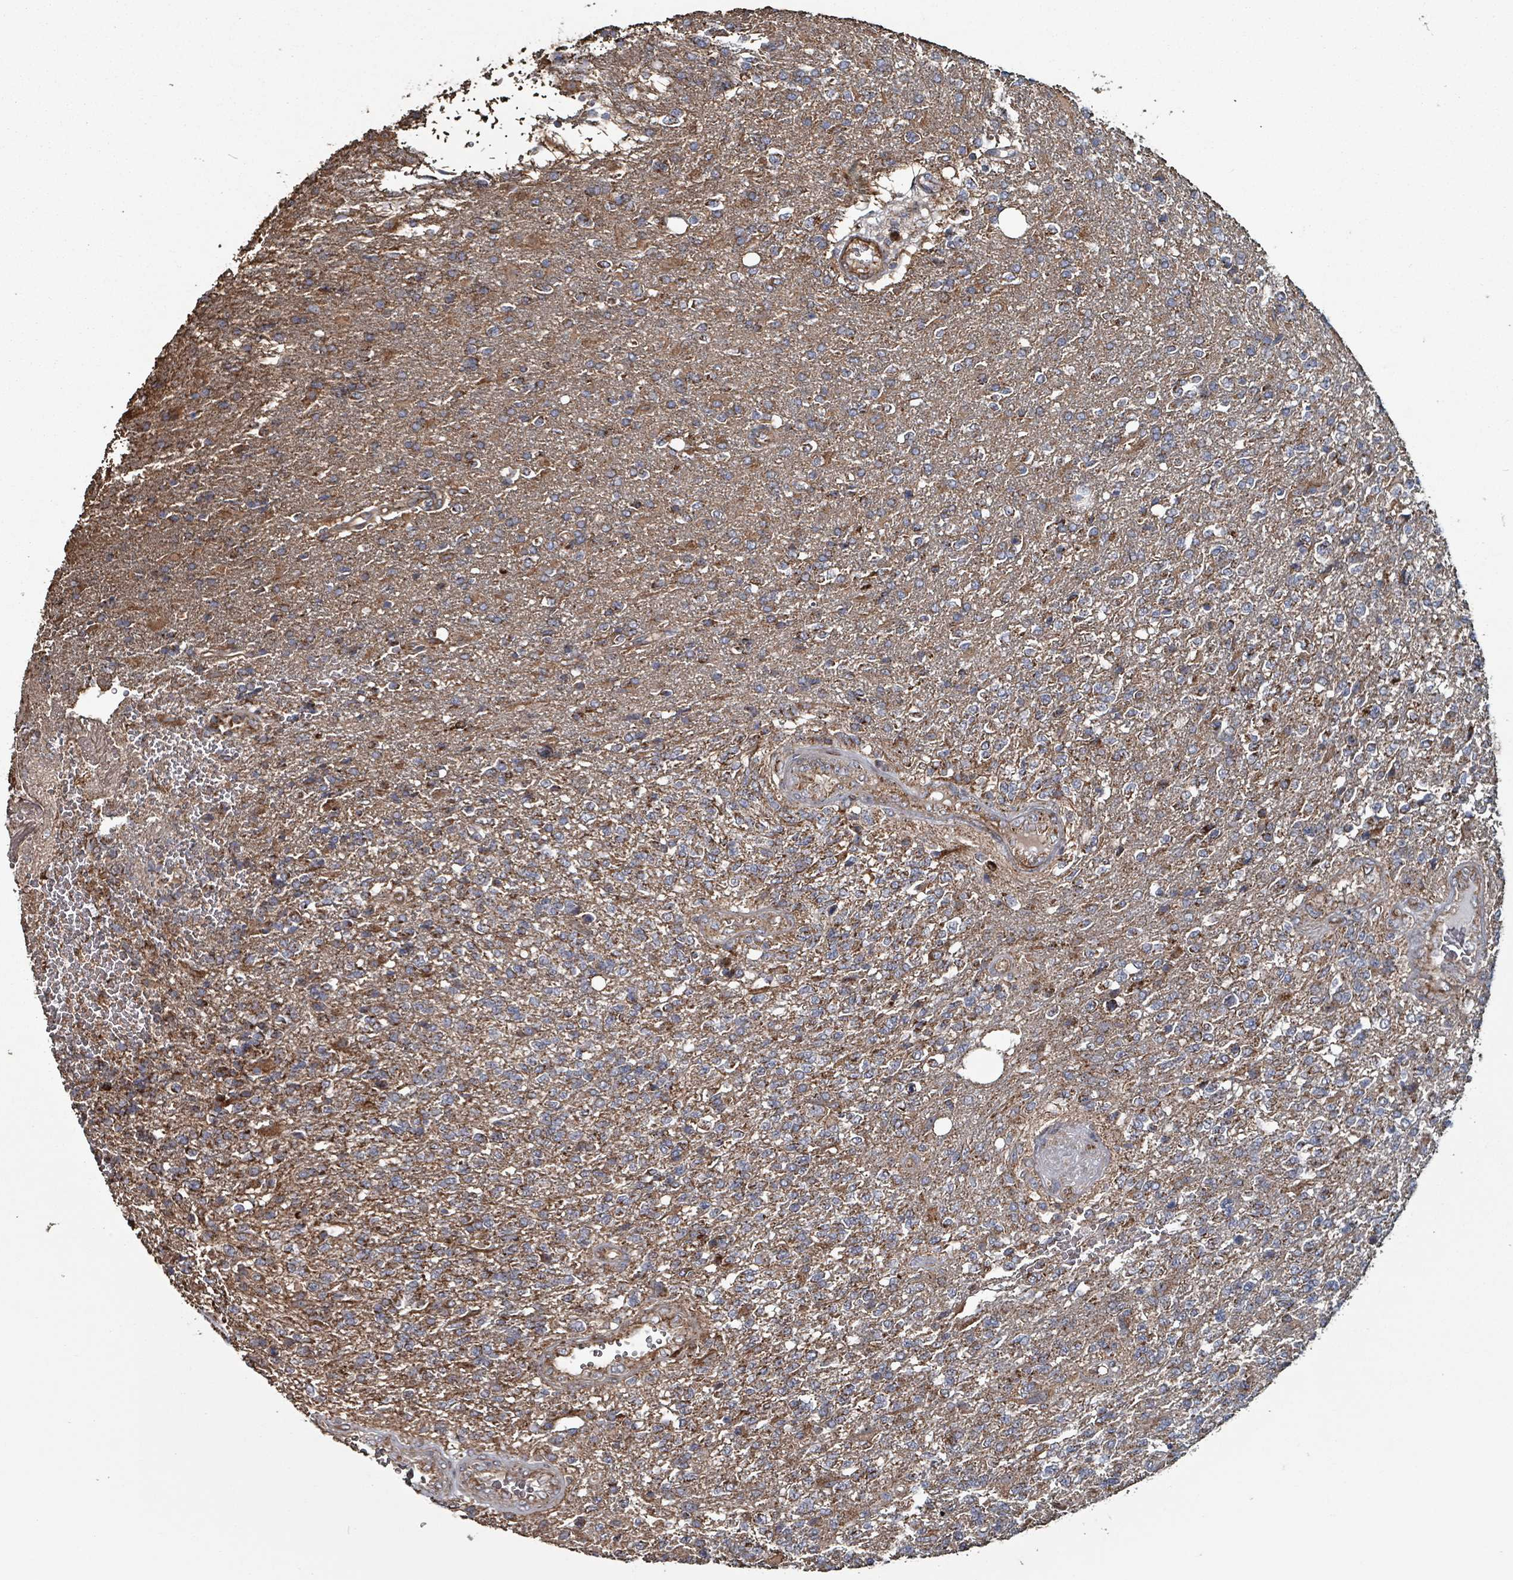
{"staining": {"intensity": "moderate", "quantity": "<25%", "location": "cytoplasmic/membranous"}, "tissue": "glioma", "cell_type": "Tumor cells", "image_type": "cancer", "snomed": [{"axis": "morphology", "description": "Glioma, malignant, High grade"}, {"axis": "topography", "description": "Brain"}], "caption": "Immunohistochemical staining of human glioma displays low levels of moderate cytoplasmic/membranous protein staining in about <25% of tumor cells.", "gene": "MRPL4", "patient": {"sex": "male", "age": 56}}